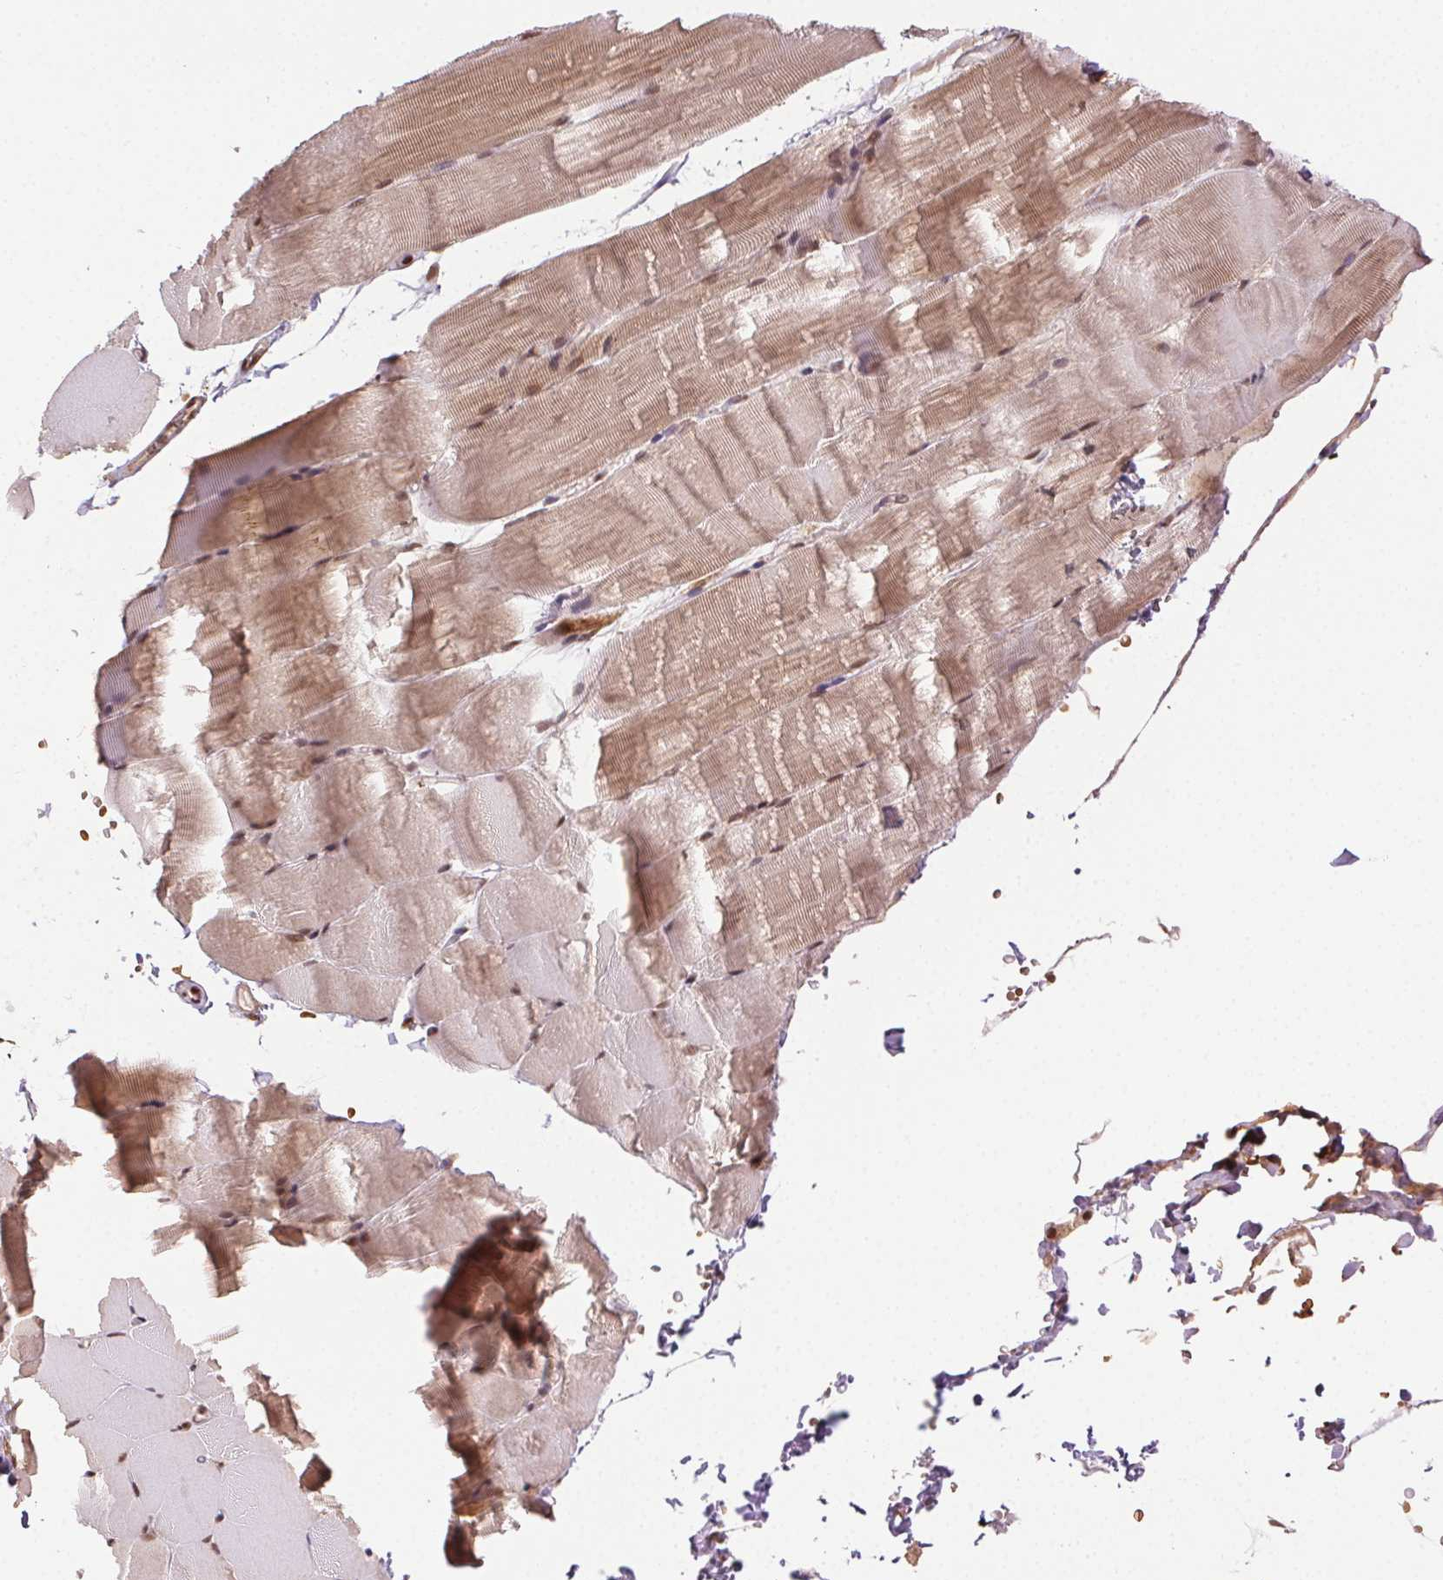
{"staining": {"intensity": "moderate", "quantity": ">75%", "location": "cytoplasmic/membranous,nuclear"}, "tissue": "skeletal muscle", "cell_type": "Myocytes", "image_type": "normal", "snomed": [{"axis": "morphology", "description": "Normal tissue, NOS"}, {"axis": "topography", "description": "Skeletal muscle"}], "caption": "Skeletal muscle stained for a protein reveals moderate cytoplasmic/membranous,nuclear positivity in myocytes. Using DAB (3,3'-diaminobenzidine) (brown) and hematoxylin (blue) stains, captured at high magnification using brightfield microscopy.", "gene": "TREML4", "patient": {"sex": "female", "age": 37}}